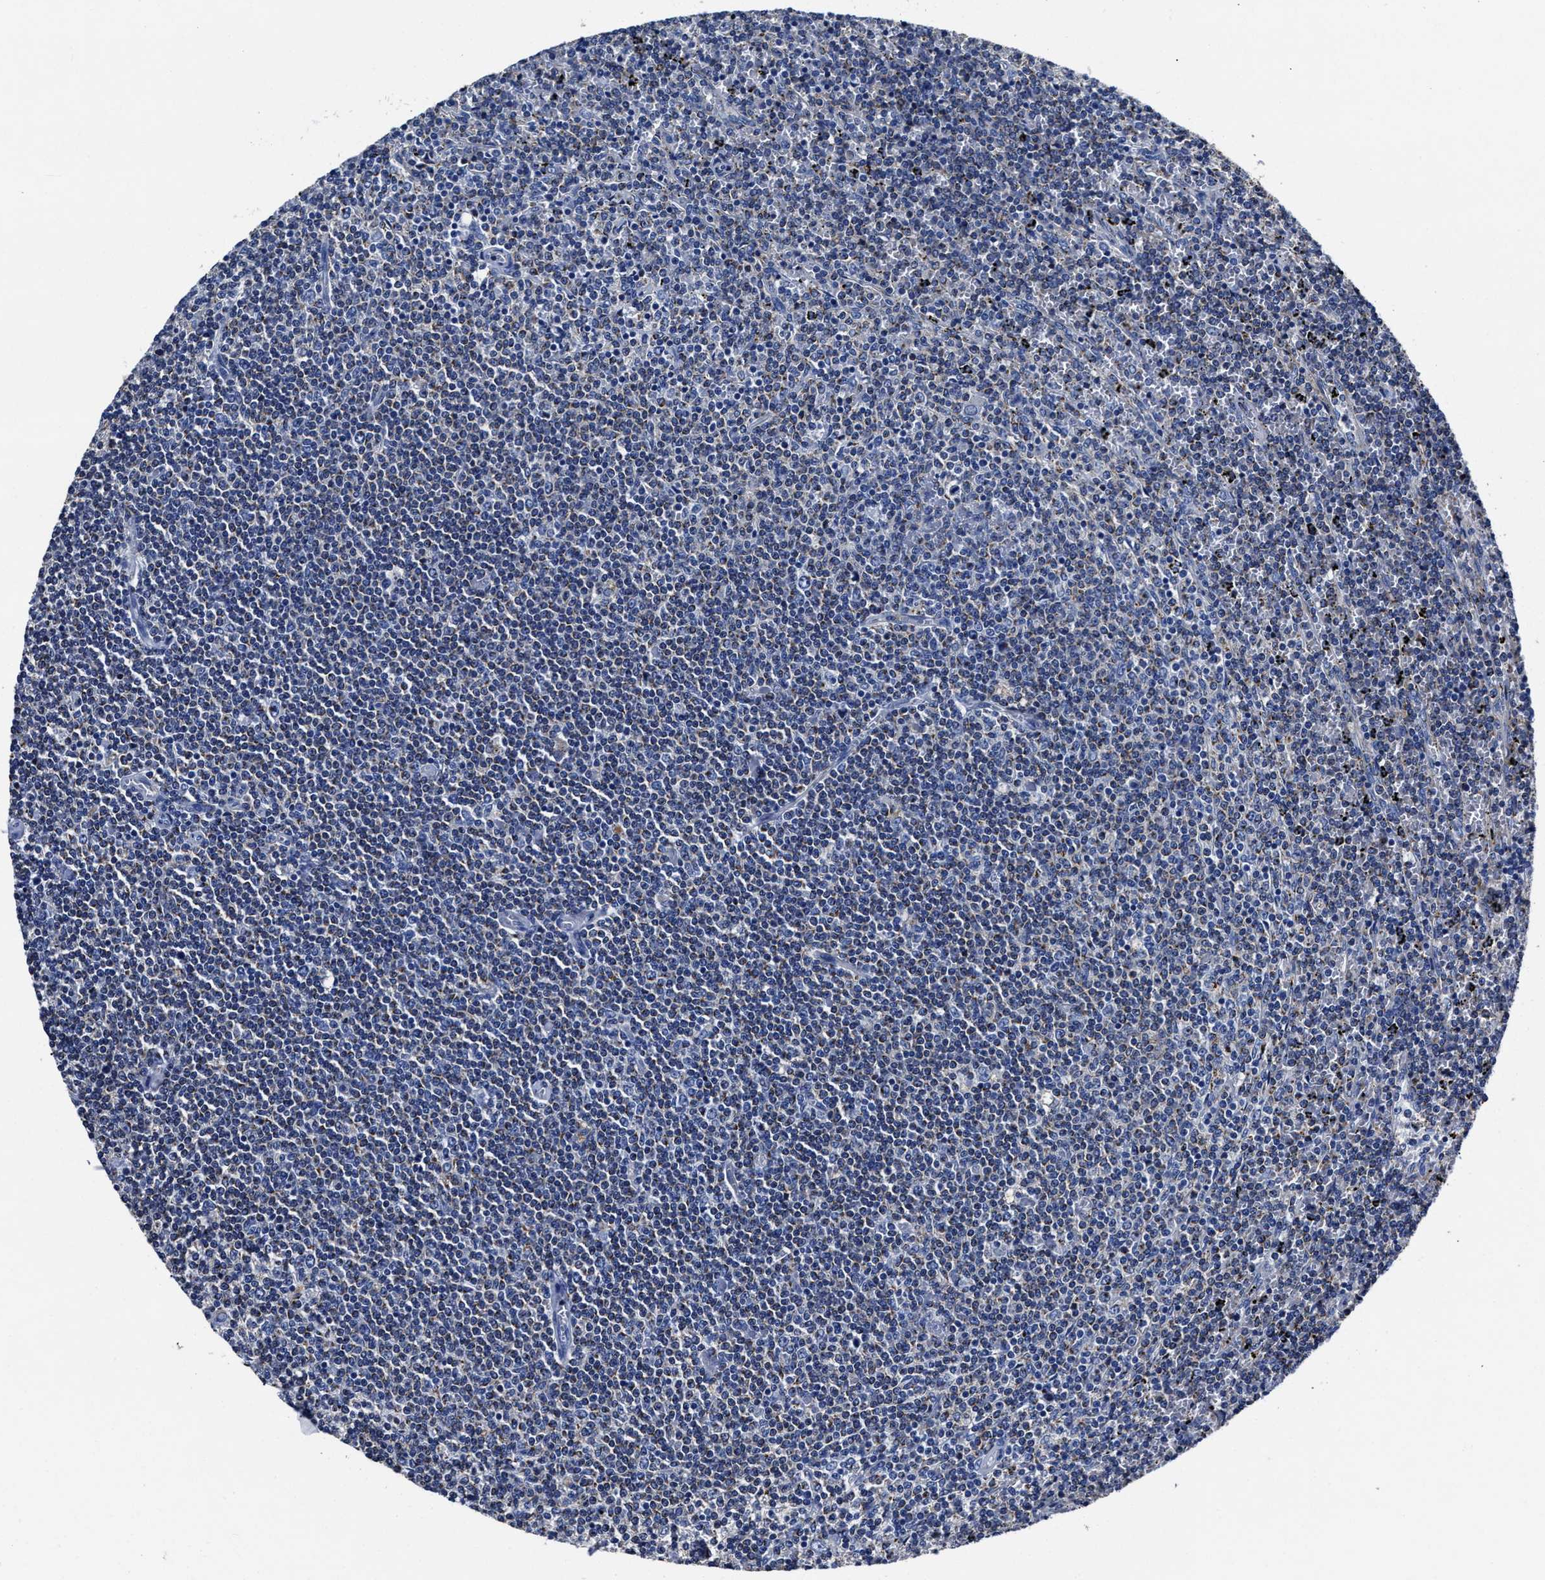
{"staining": {"intensity": "weak", "quantity": "25%-75%", "location": "cytoplasmic/membranous"}, "tissue": "lymphoma", "cell_type": "Tumor cells", "image_type": "cancer", "snomed": [{"axis": "morphology", "description": "Malignant lymphoma, non-Hodgkin's type, Low grade"}, {"axis": "topography", "description": "Spleen"}], "caption": "Brown immunohistochemical staining in human lymphoma demonstrates weak cytoplasmic/membranous expression in approximately 25%-75% of tumor cells.", "gene": "LAMTOR4", "patient": {"sex": "female", "age": 50}}